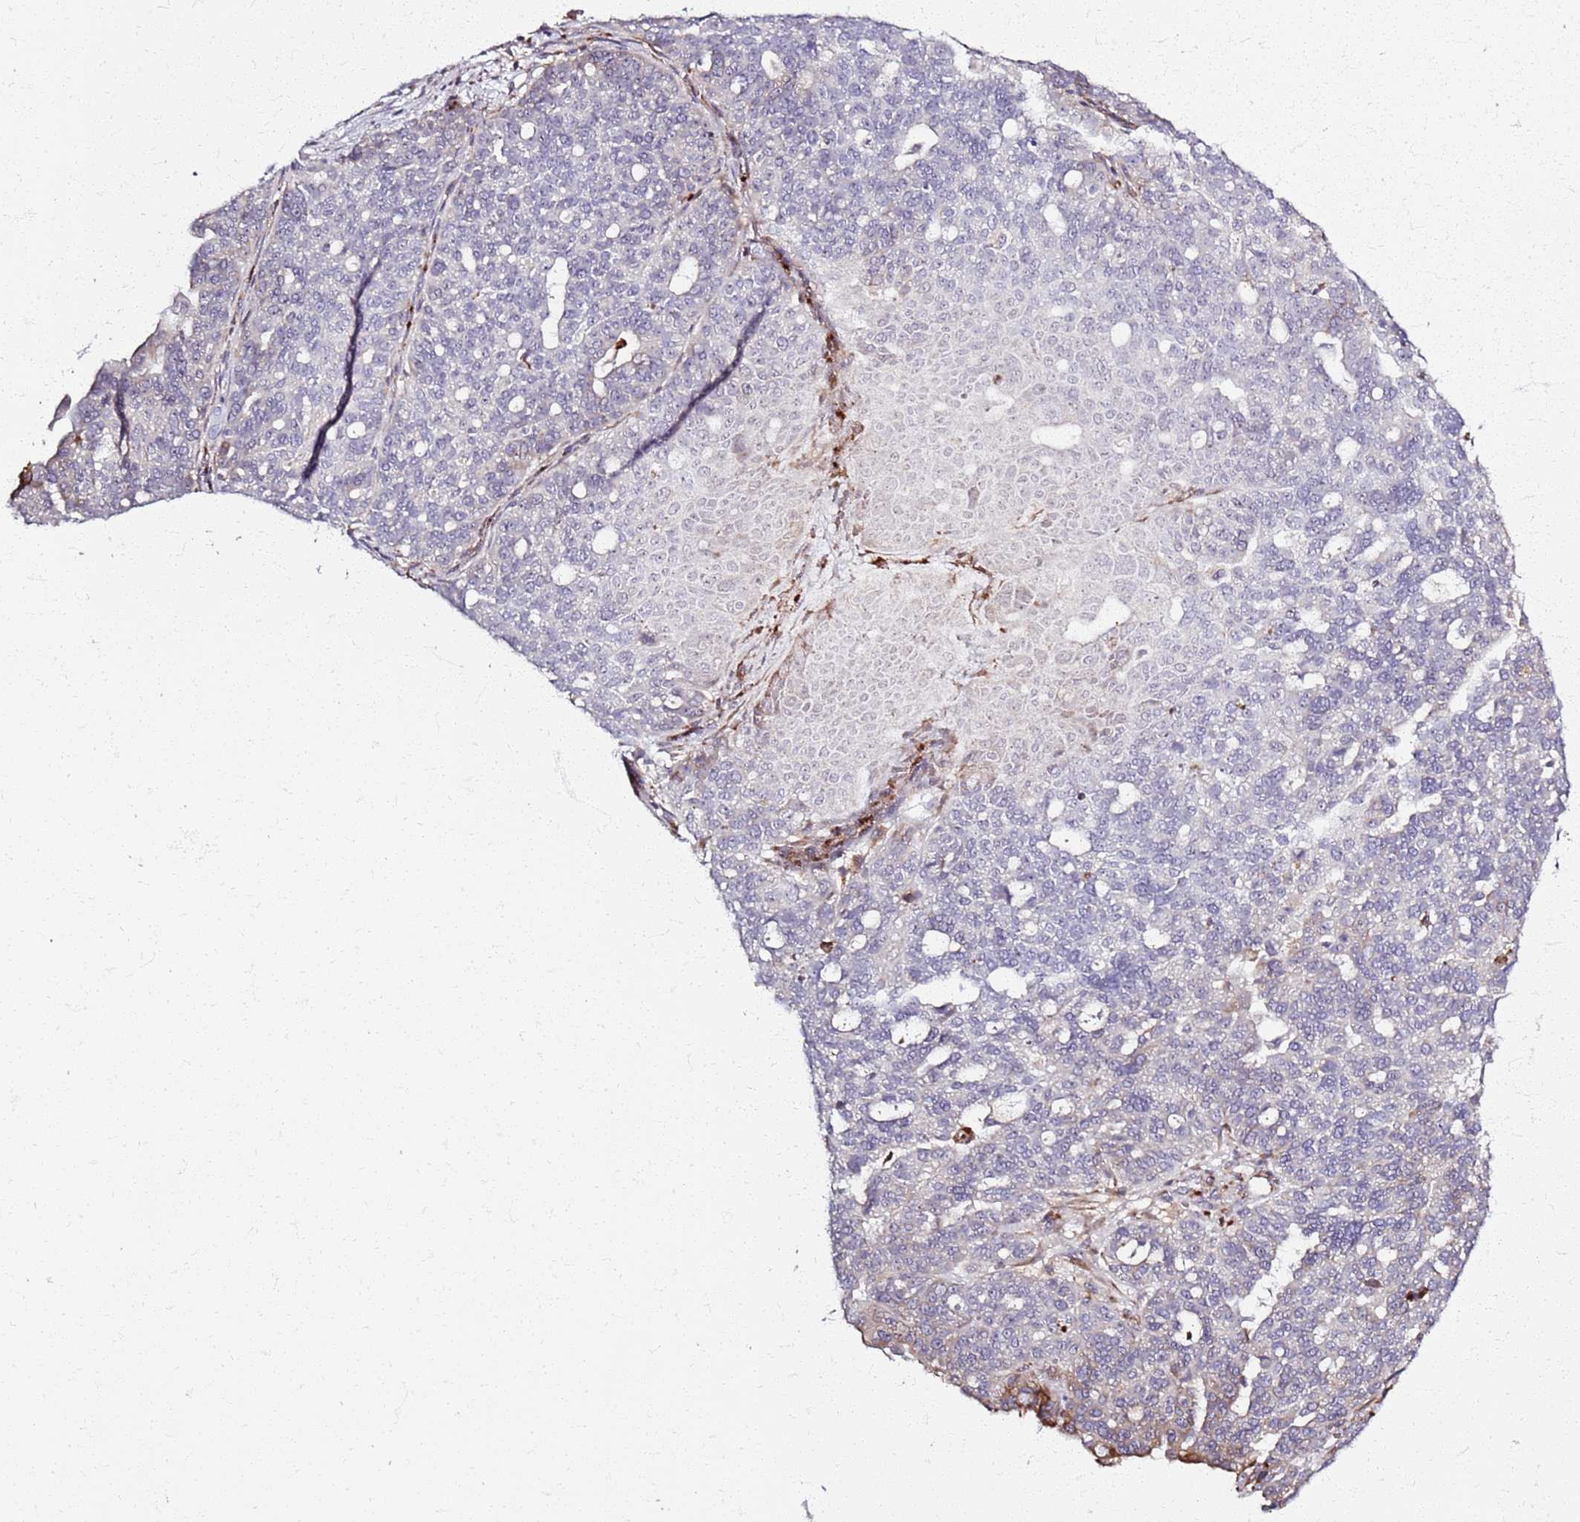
{"staining": {"intensity": "negative", "quantity": "none", "location": "none"}, "tissue": "ovarian cancer", "cell_type": "Tumor cells", "image_type": "cancer", "snomed": [{"axis": "morphology", "description": "Cystadenocarcinoma, serous, NOS"}, {"axis": "topography", "description": "Ovary"}], "caption": "An immunohistochemistry (IHC) histopathology image of ovarian cancer (serous cystadenocarcinoma) is shown. There is no staining in tumor cells of ovarian cancer (serous cystadenocarcinoma). (Brightfield microscopy of DAB (3,3'-diaminobenzidine) IHC at high magnification).", "gene": "KRI1", "patient": {"sex": "female", "age": 59}}